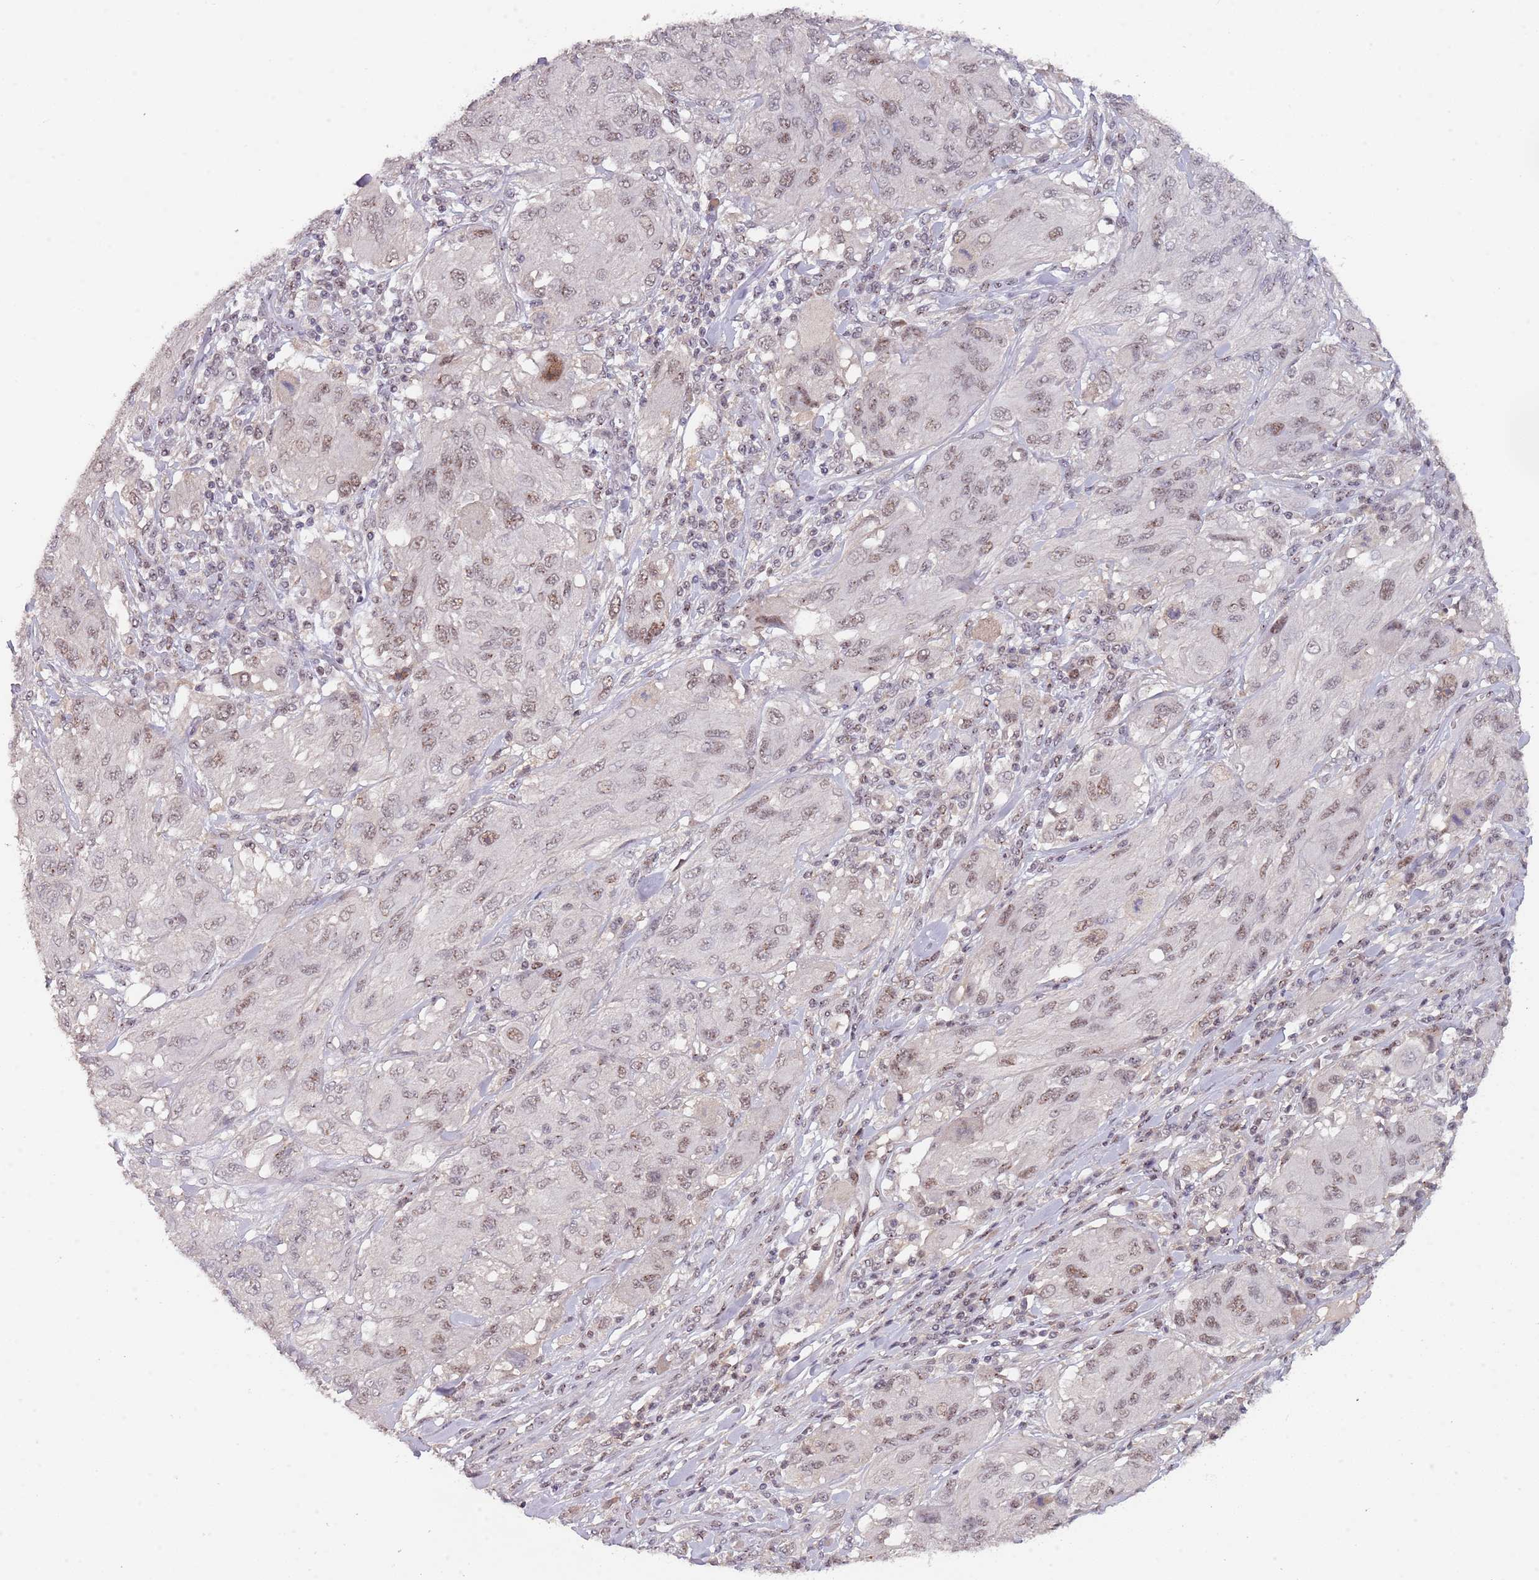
{"staining": {"intensity": "weak", "quantity": ">75%", "location": "nuclear"}, "tissue": "melanoma", "cell_type": "Tumor cells", "image_type": "cancer", "snomed": [{"axis": "morphology", "description": "Malignant melanoma, NOS"}, {"axis": "topography", "description": "Skin"}], "caption": "Human melanoma stained for a protein (brown) demonstrates weak nuclear positive expression in approximately >75% of tumor cells.", "gene": "CIZ1", "patient": {"sex": "female", "age": 91}}